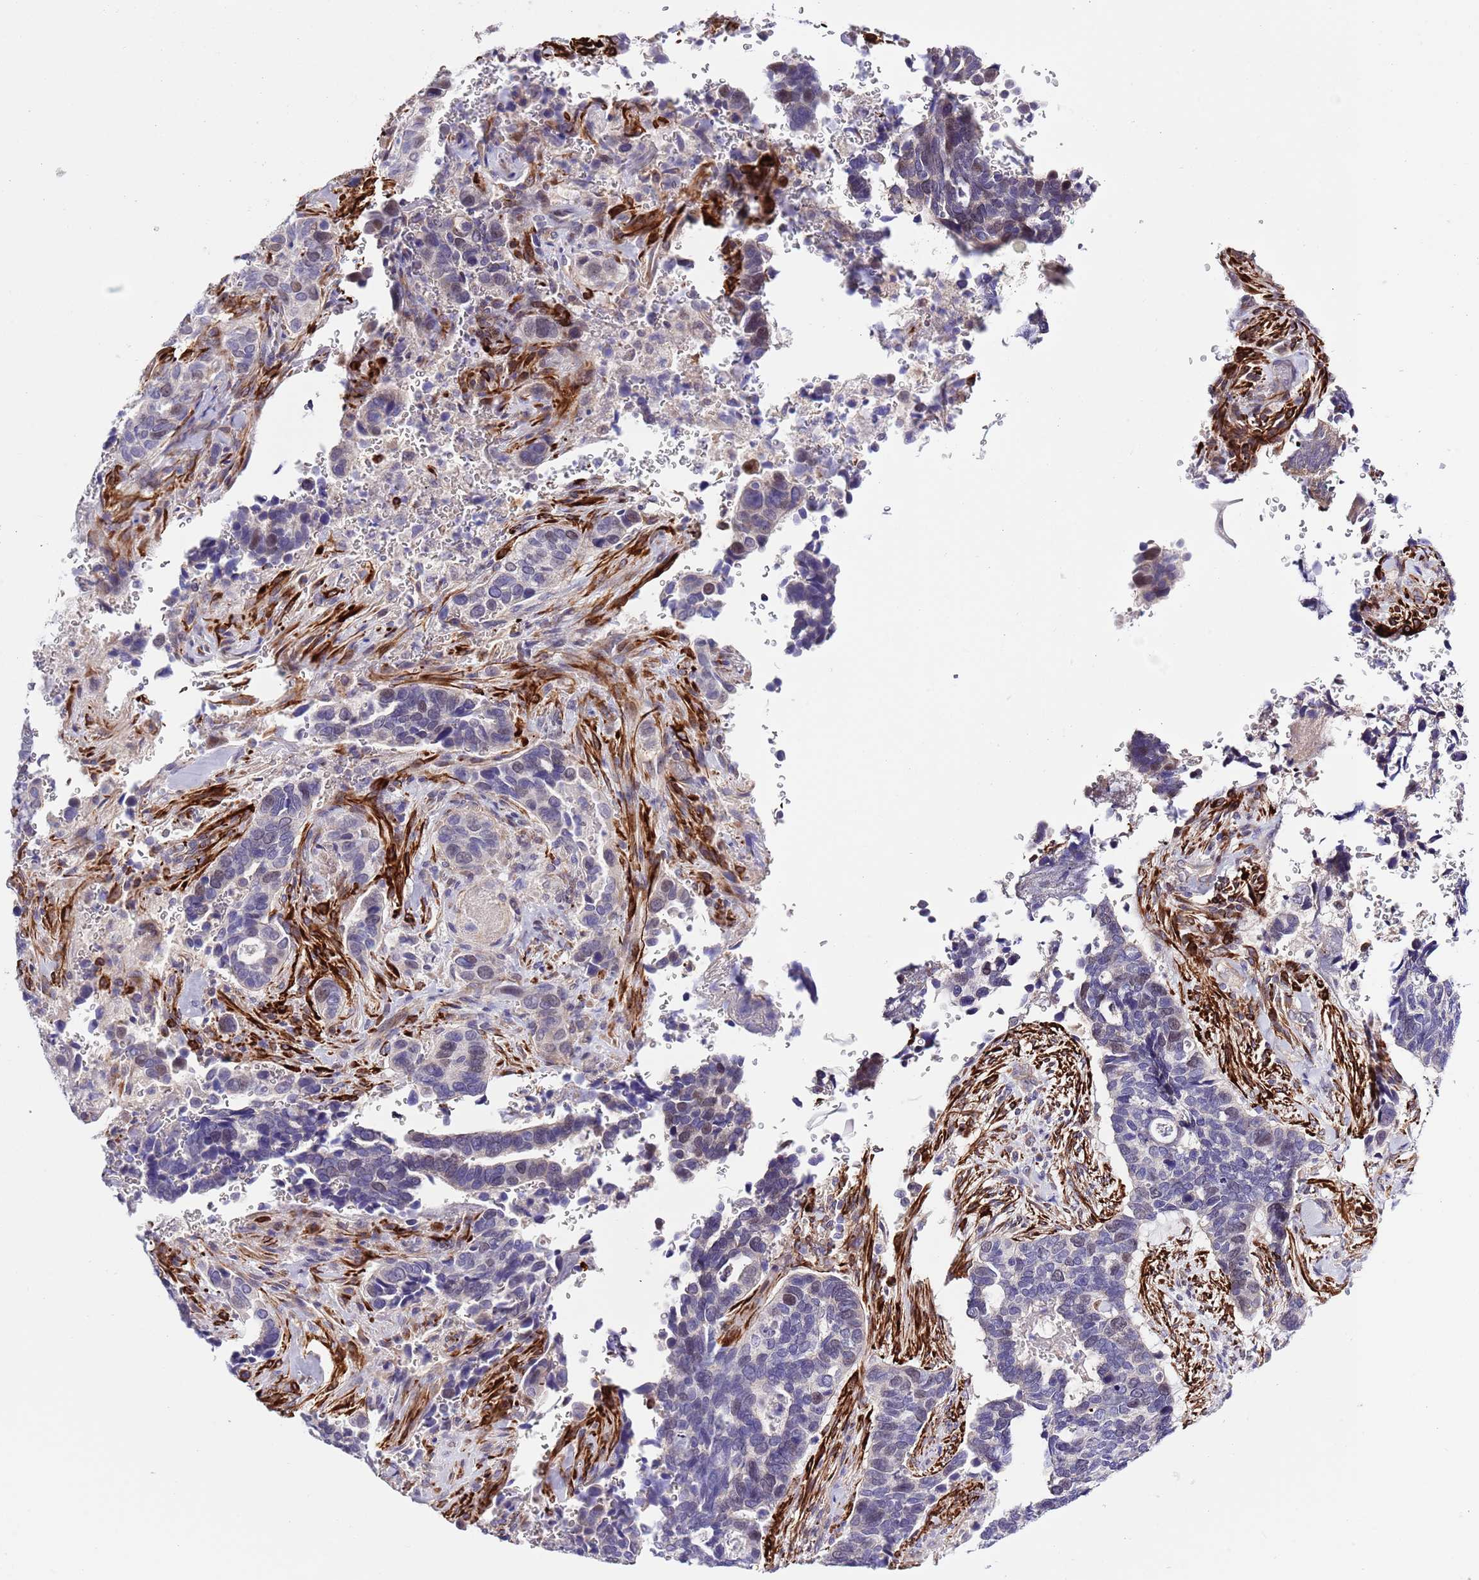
{"staining": {"intensity": "weak", "quantity": "<25%", "location": "nuclear"}, "tissue": "cervical cancer", "cell_type": "Tumor cells", "image_type": "cancer", "snomed": [{"axis": "morphology", "description": "Squamous cell carcinoma, NOS"}, {"axis": "topography", "description": "Cervix"}], "caption": "Cervical cancer (squamous cell carcinoma) was stained to show a protein in brown. There is no significant staining in tumor cells.", "gene": "NET1", "patient": {"sex": "female", "age": 38}}